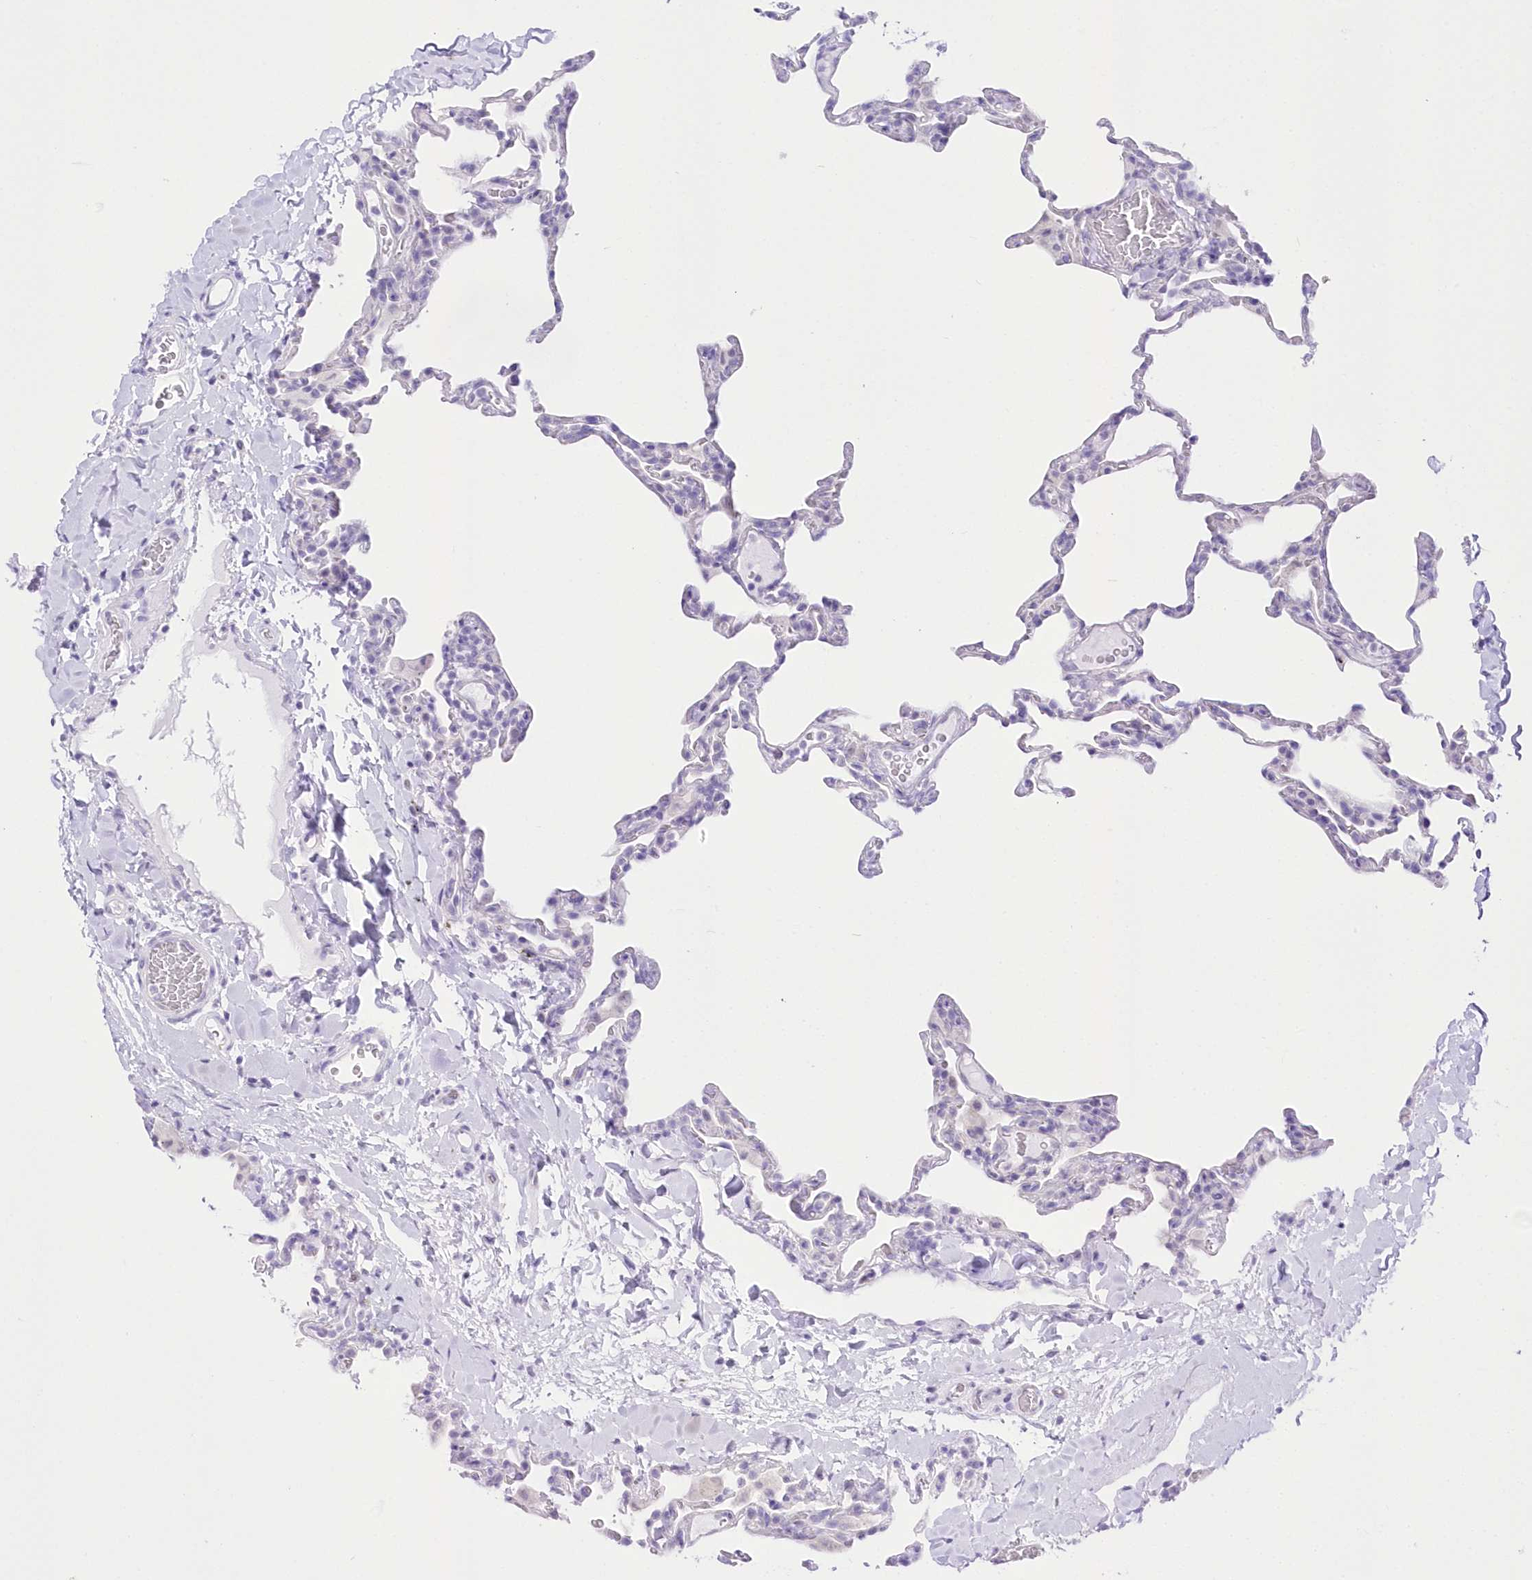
{"staining": {"intensity": "negative", "quantity": "none", "location": "none"}, "tissue": "lung", "cell_type": "Alveolar cells", "image_type": "normal", "snomed": [{"axis": "morphology", "description": "Normal tissue, NOS"}, {"axis": "topography", "description": "Lung"}], "caption": "There is no significant expression in alveolar cells of lung. (DAB immunohistochemistry (IHC) with hematoxylin counter stain).", "gene": "UBA6", "patient": {"sex": "male", "age": 20}}